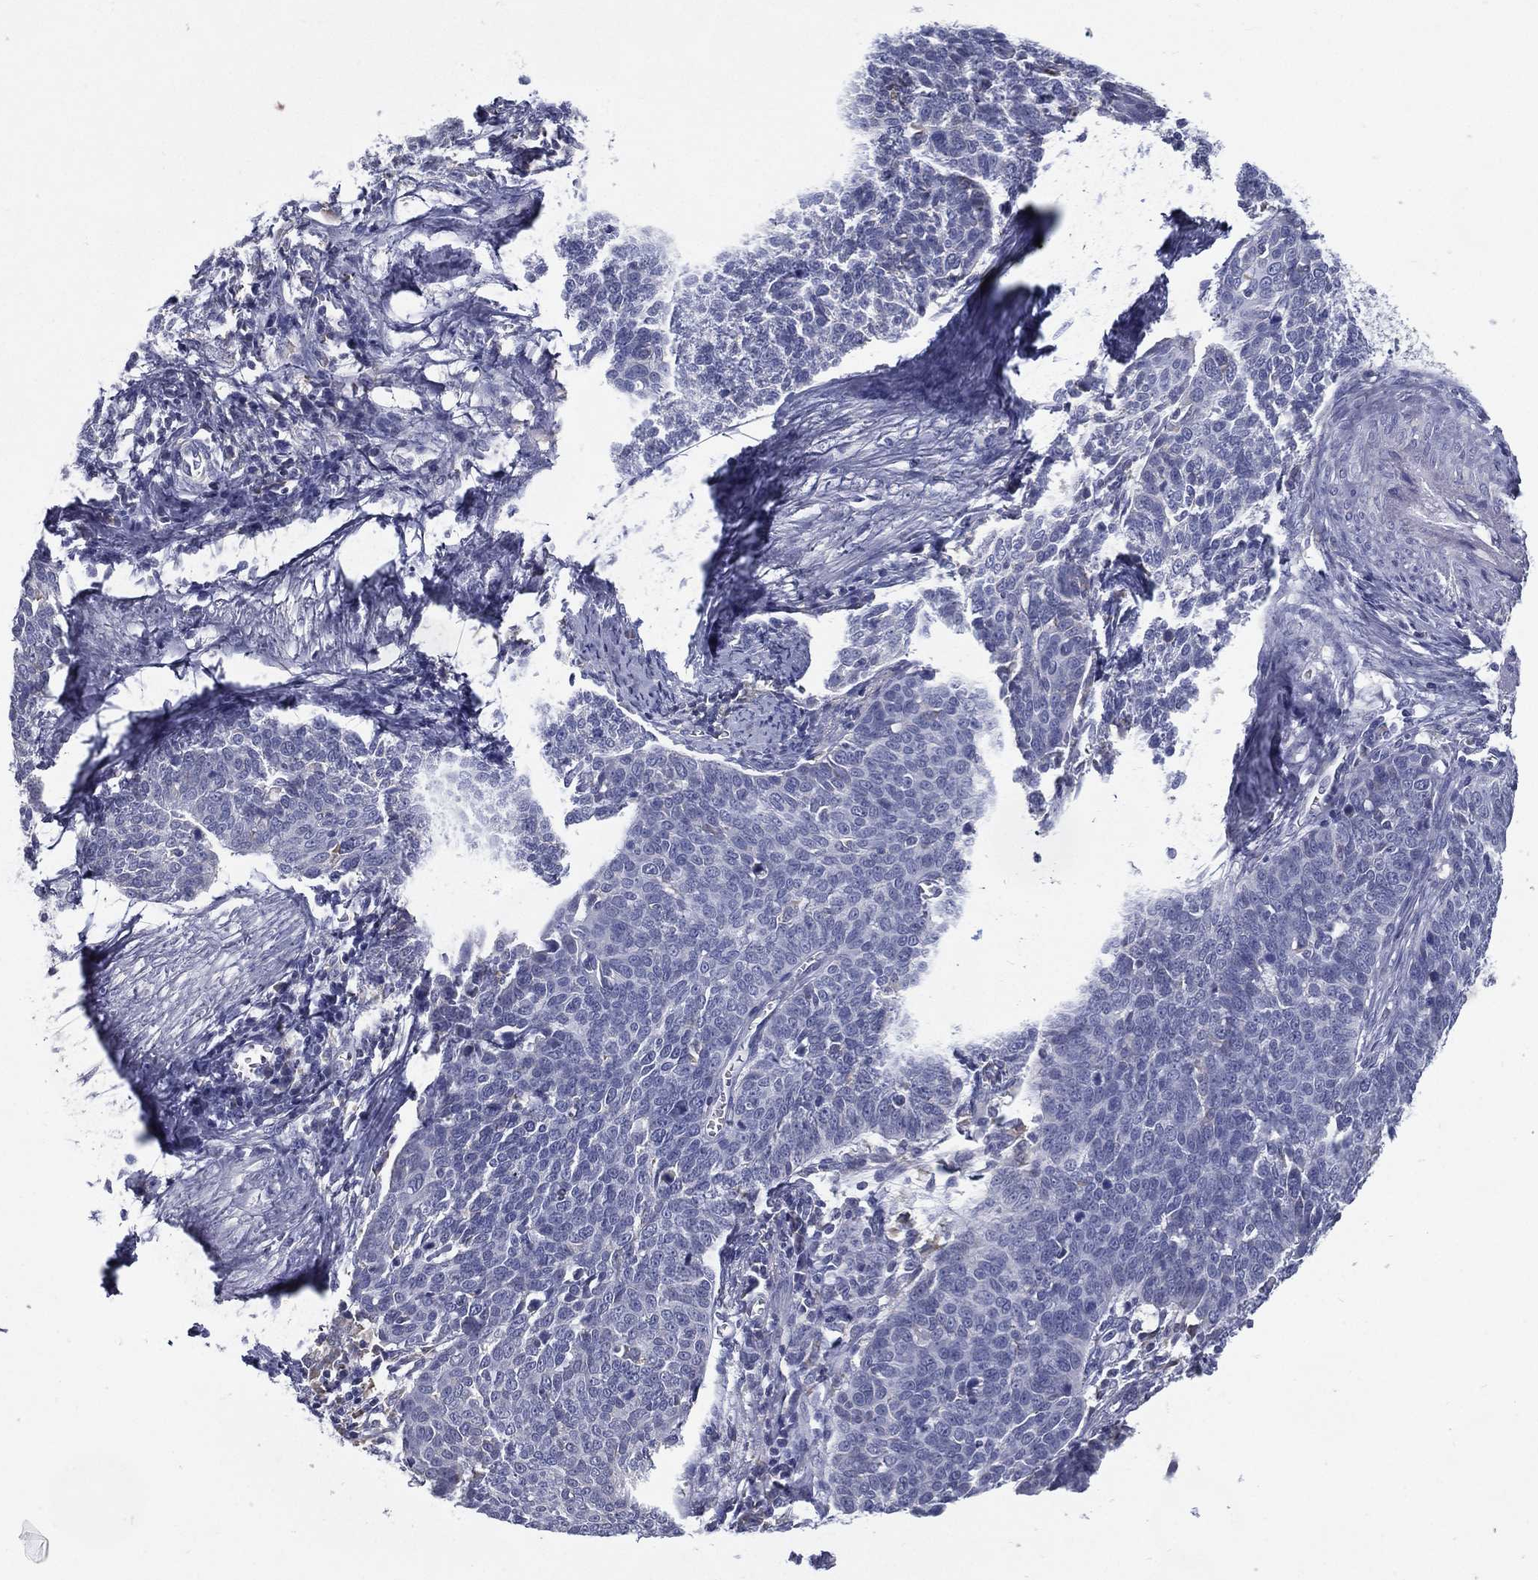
{"staining": {"intensity": "negative", "quantity": "none", "location": "none"}, "tissue": "cervical cancer", "cell_type": "Tumor cells", "image_type": "cancer", "snomed": [{"axis": "morphology", "description": "Normal tissue, NOS"}, {"axis": "morphology", "description": "Squamous cell carcinoma, NOS"}, {"axis": "topography", "description": "Cervix"}], "caption": "A high-resolution image shows immunohistochemistry (IHC) staining of squamous cell carcinoma (cervical), which shows no significant positivity in tumor cells.", "gene": "C19orf18", "patient": {"sex": "female", "age": 39}}